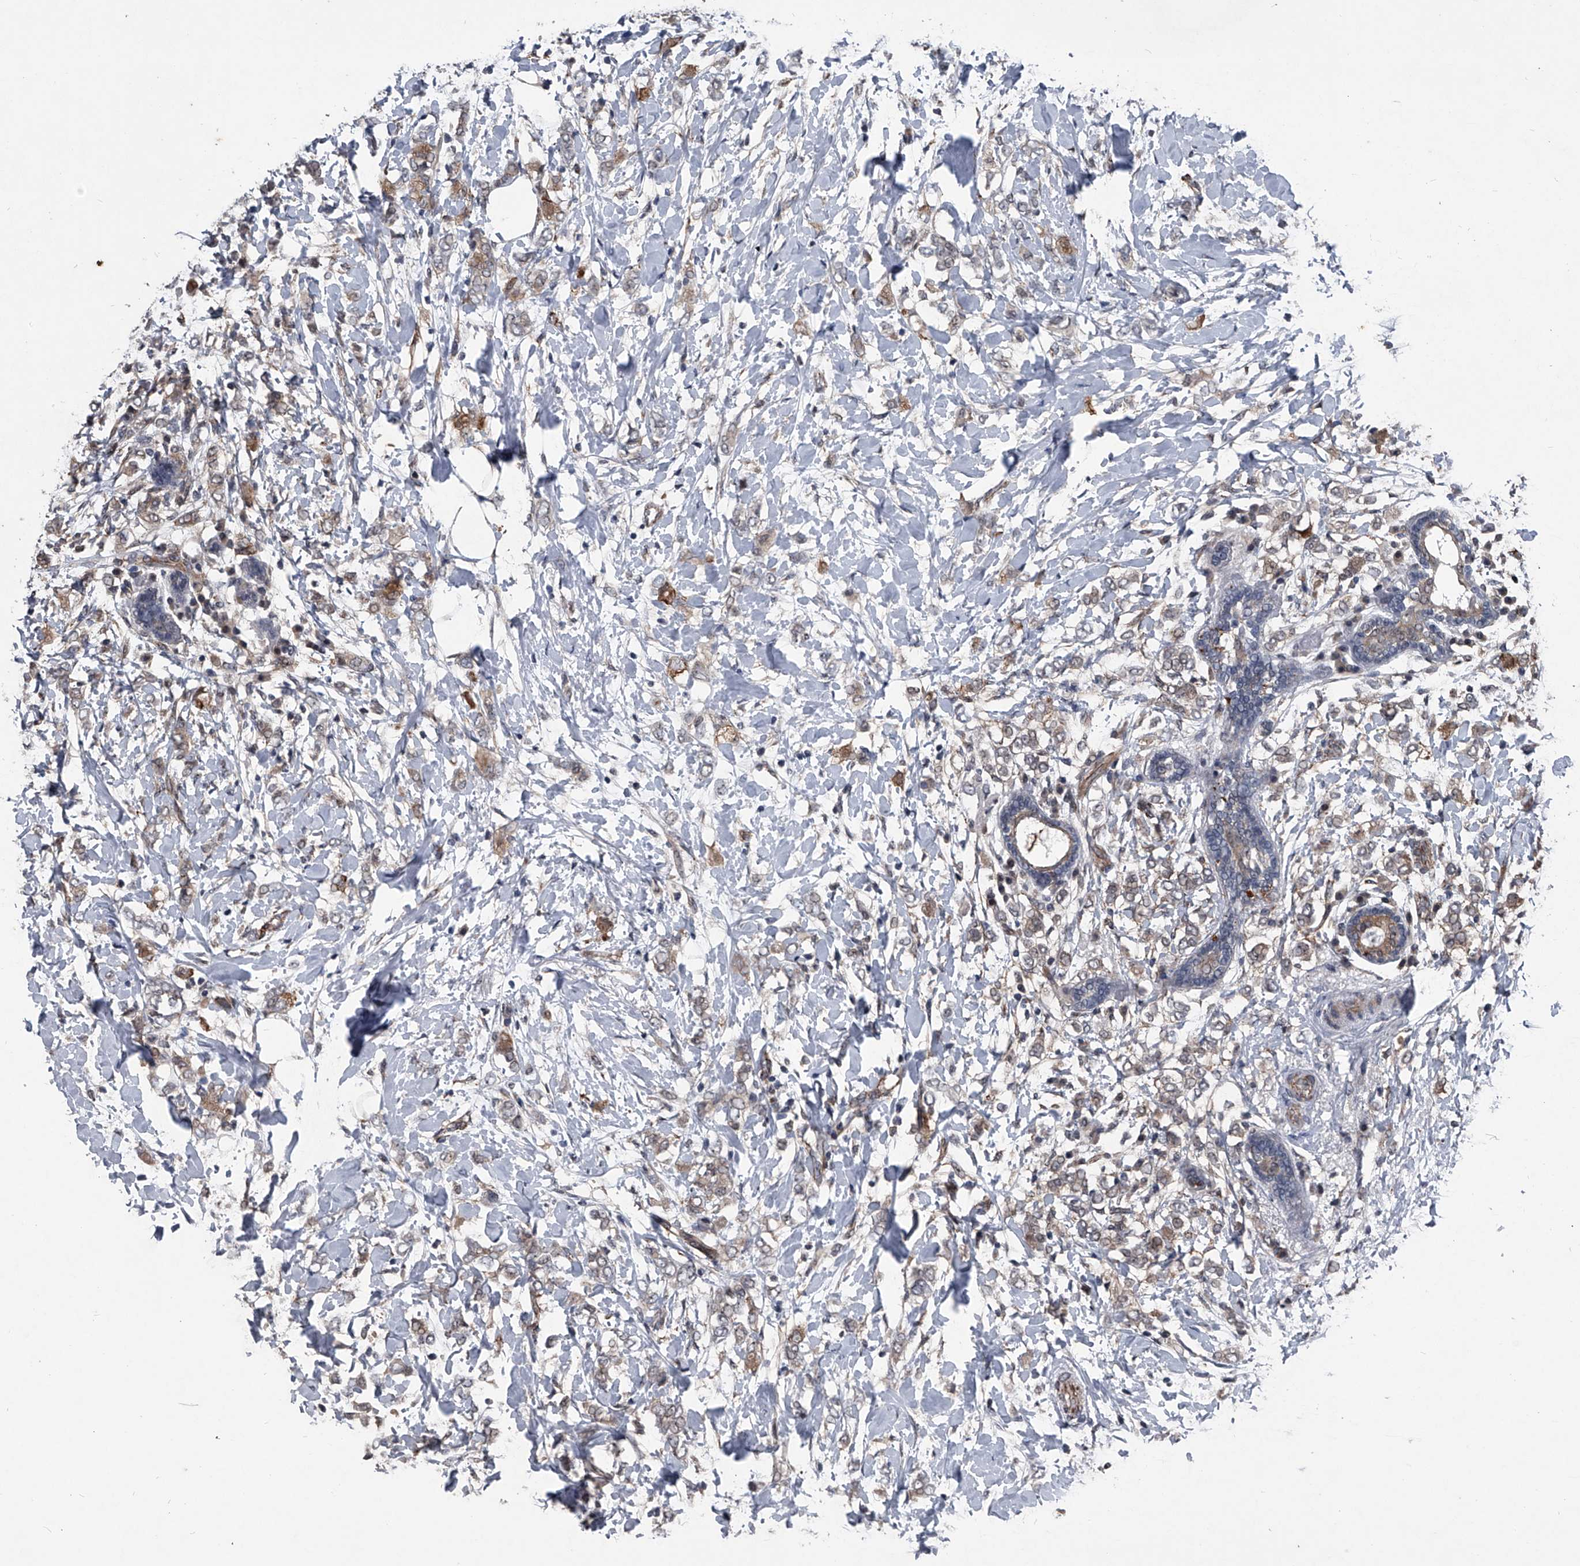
{"staining": {"intensity": "weak", "quantity": ">75%", "location": "cytoplasmic/membranous"}, "tissue": "breast cancer", "cell_type": "Tumor cells", "image_type": "cancer", "snomed": [{"axis": "morphology", "description": "Normal tissue, NOS"}, {"axis": "morphology", "description": "Lobular carcinoma"}, {"axis": "topography", "description": "Breast"}], "caption": "A brown stain shows weak cytoplasmic/membranous positivity of a protein in breast lobular carcinoma tumor cells. The staining is performed using DAB brown chromogen to label protein expression. The nuclei are counter-stained blue using hematoxylin.", "gene": "MAPKAP1", "patient": {"sex": "female", "age": 47}}